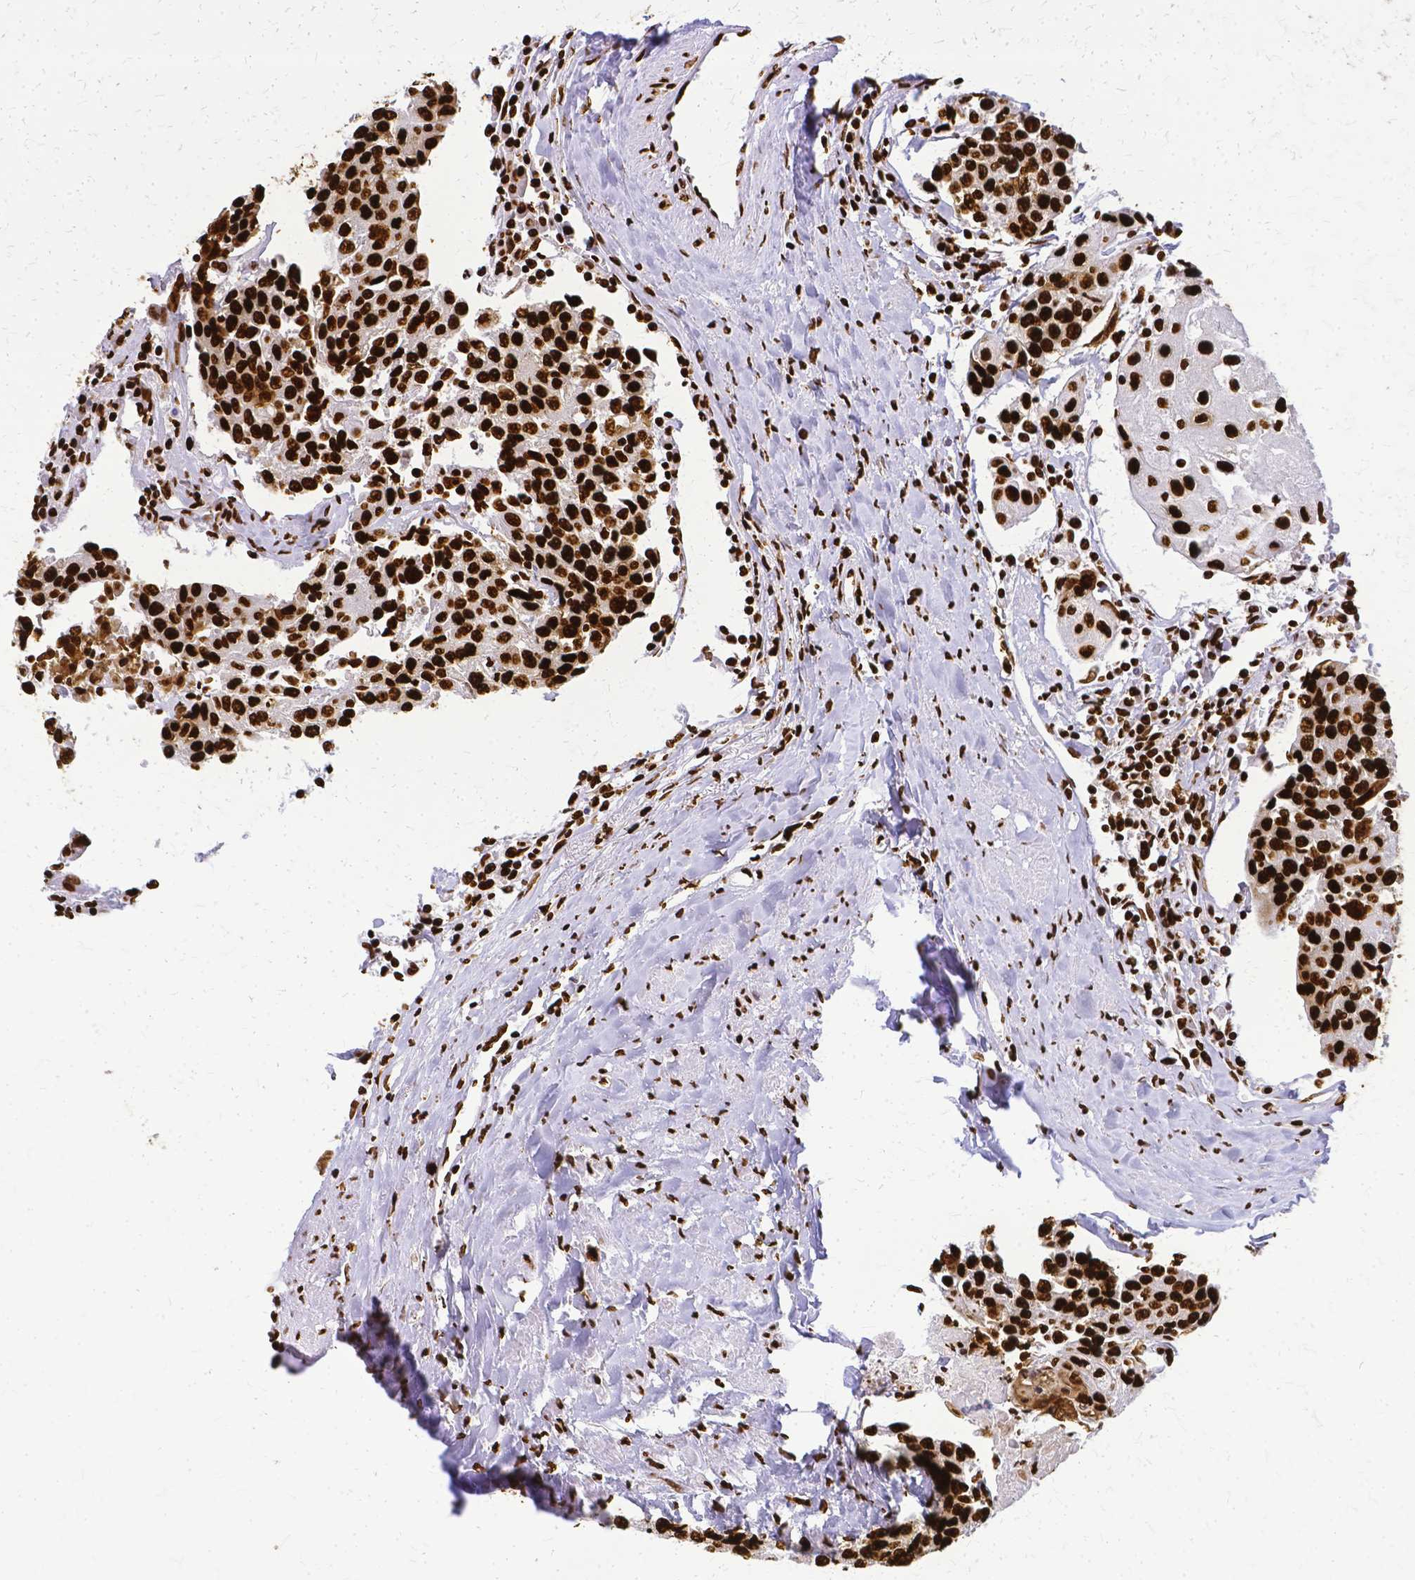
{"staining": {"intensity": "strong", "quantity": ">75%", "location": "nuclear"}, "tissue": "urothelial cancer", "cell_type": "Tumor cells", "image_type": "cancer", "snomed": [{"axis": "morphology", "description": "Urothelial carcinoma, High grade"}, {"axis": "topography", "description": "Urinary bladder"}], "caption": "This photomicrograph reveals immunohistochemistry (IHC) staining of urothelial cancer, with high strong nuclear positivity in approximately >75% of tumor cells.", "gene": "SFPQ", "patient": {"sex": "female", "age": 85}}